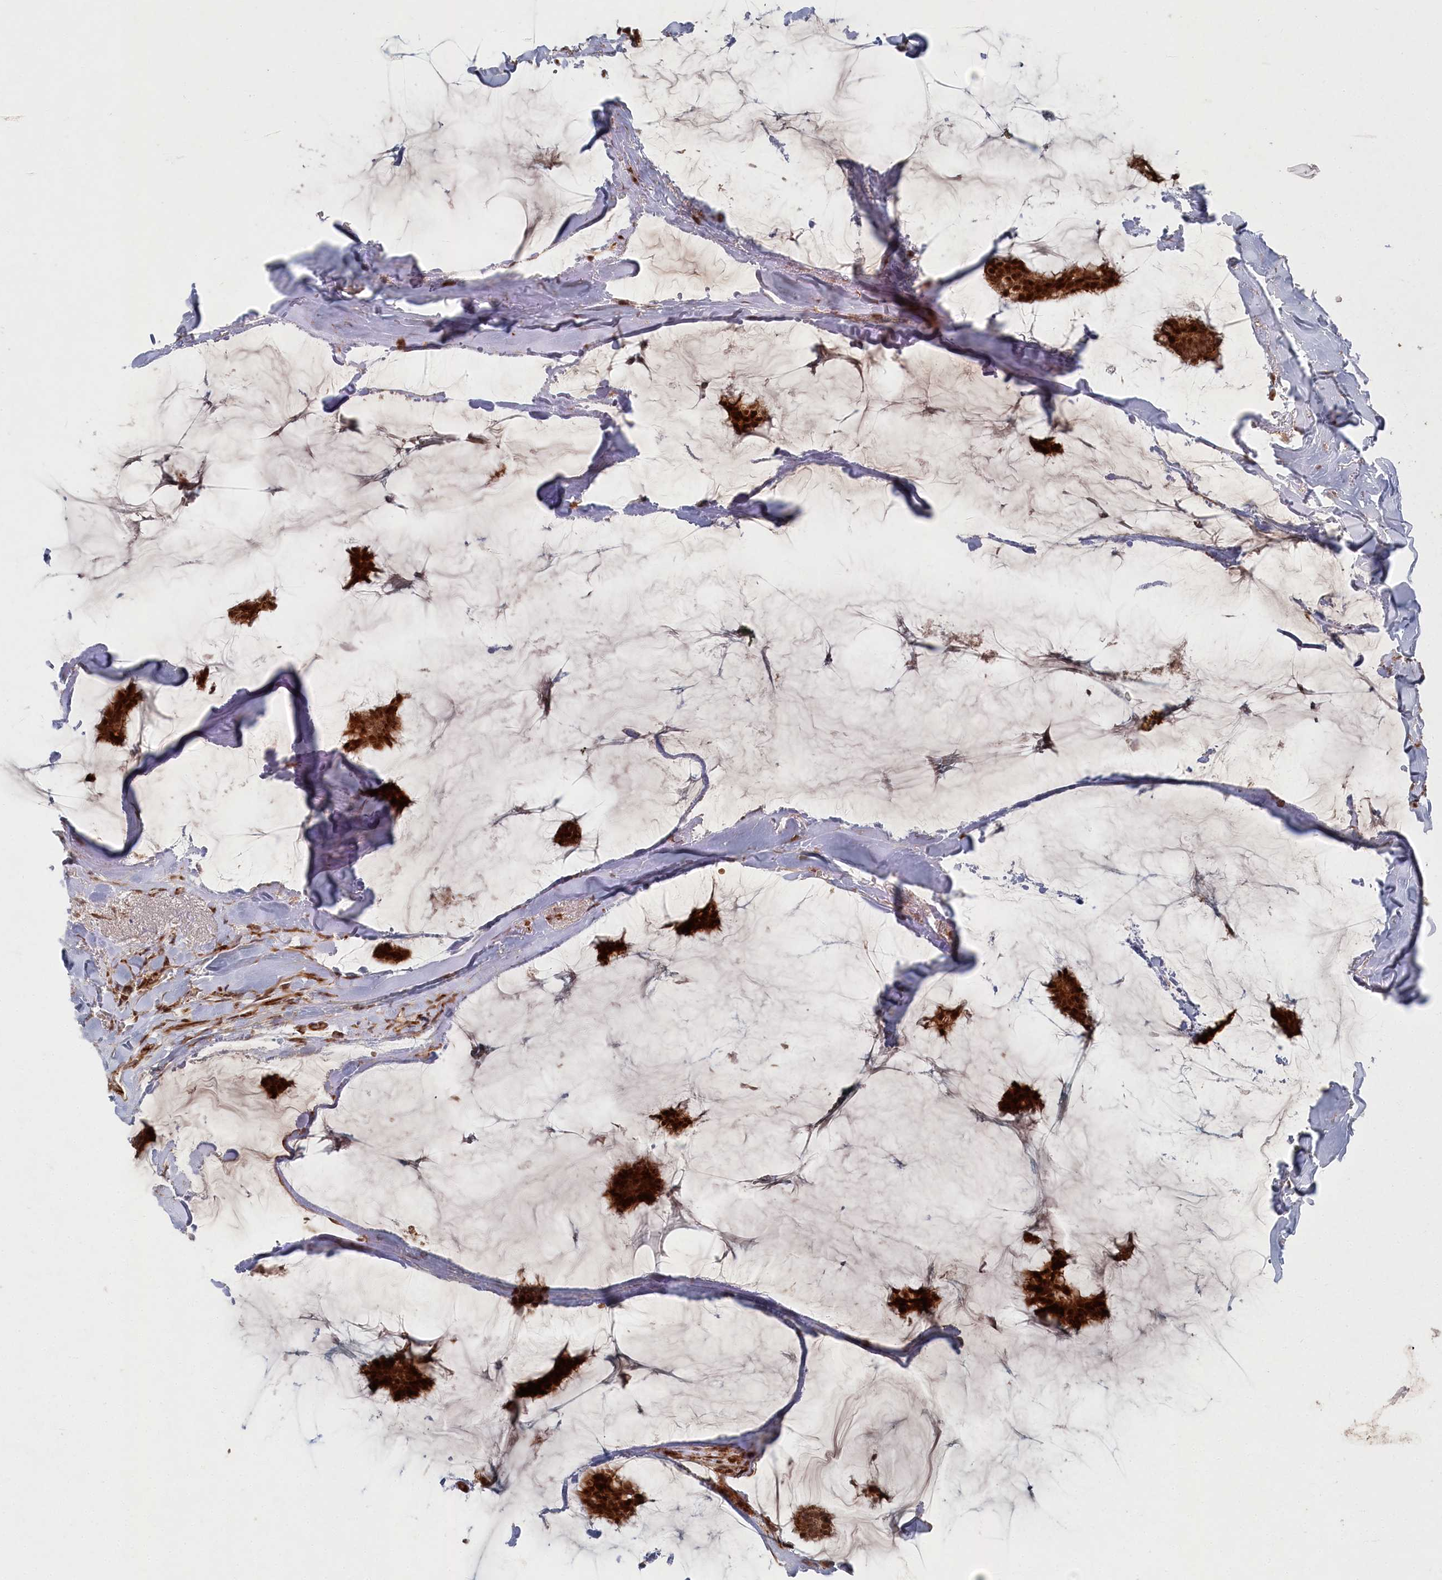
{"staining": {"intensity": "strong", "quantity": ">75%", "location": "cytoplasmic/membranous,nuclear"}, "tissue": "breast cancer", "cell_type": "Tumor cells", "image_type": "cancer", "snomed": [{"axis": "morphology", "description": "Duct carcinoma"}, {"axis": "topography", "description": "Breast"}], "caption": "Protein positivity by immunohistochemistry shows strong cytoplasmic/membranous and nuclear expression in about >75% of tumor cells in breast cancer (invasive ductal carcinoma).", "gene": "POLR3A", "patient": {"sex": "female", "age": 93}}